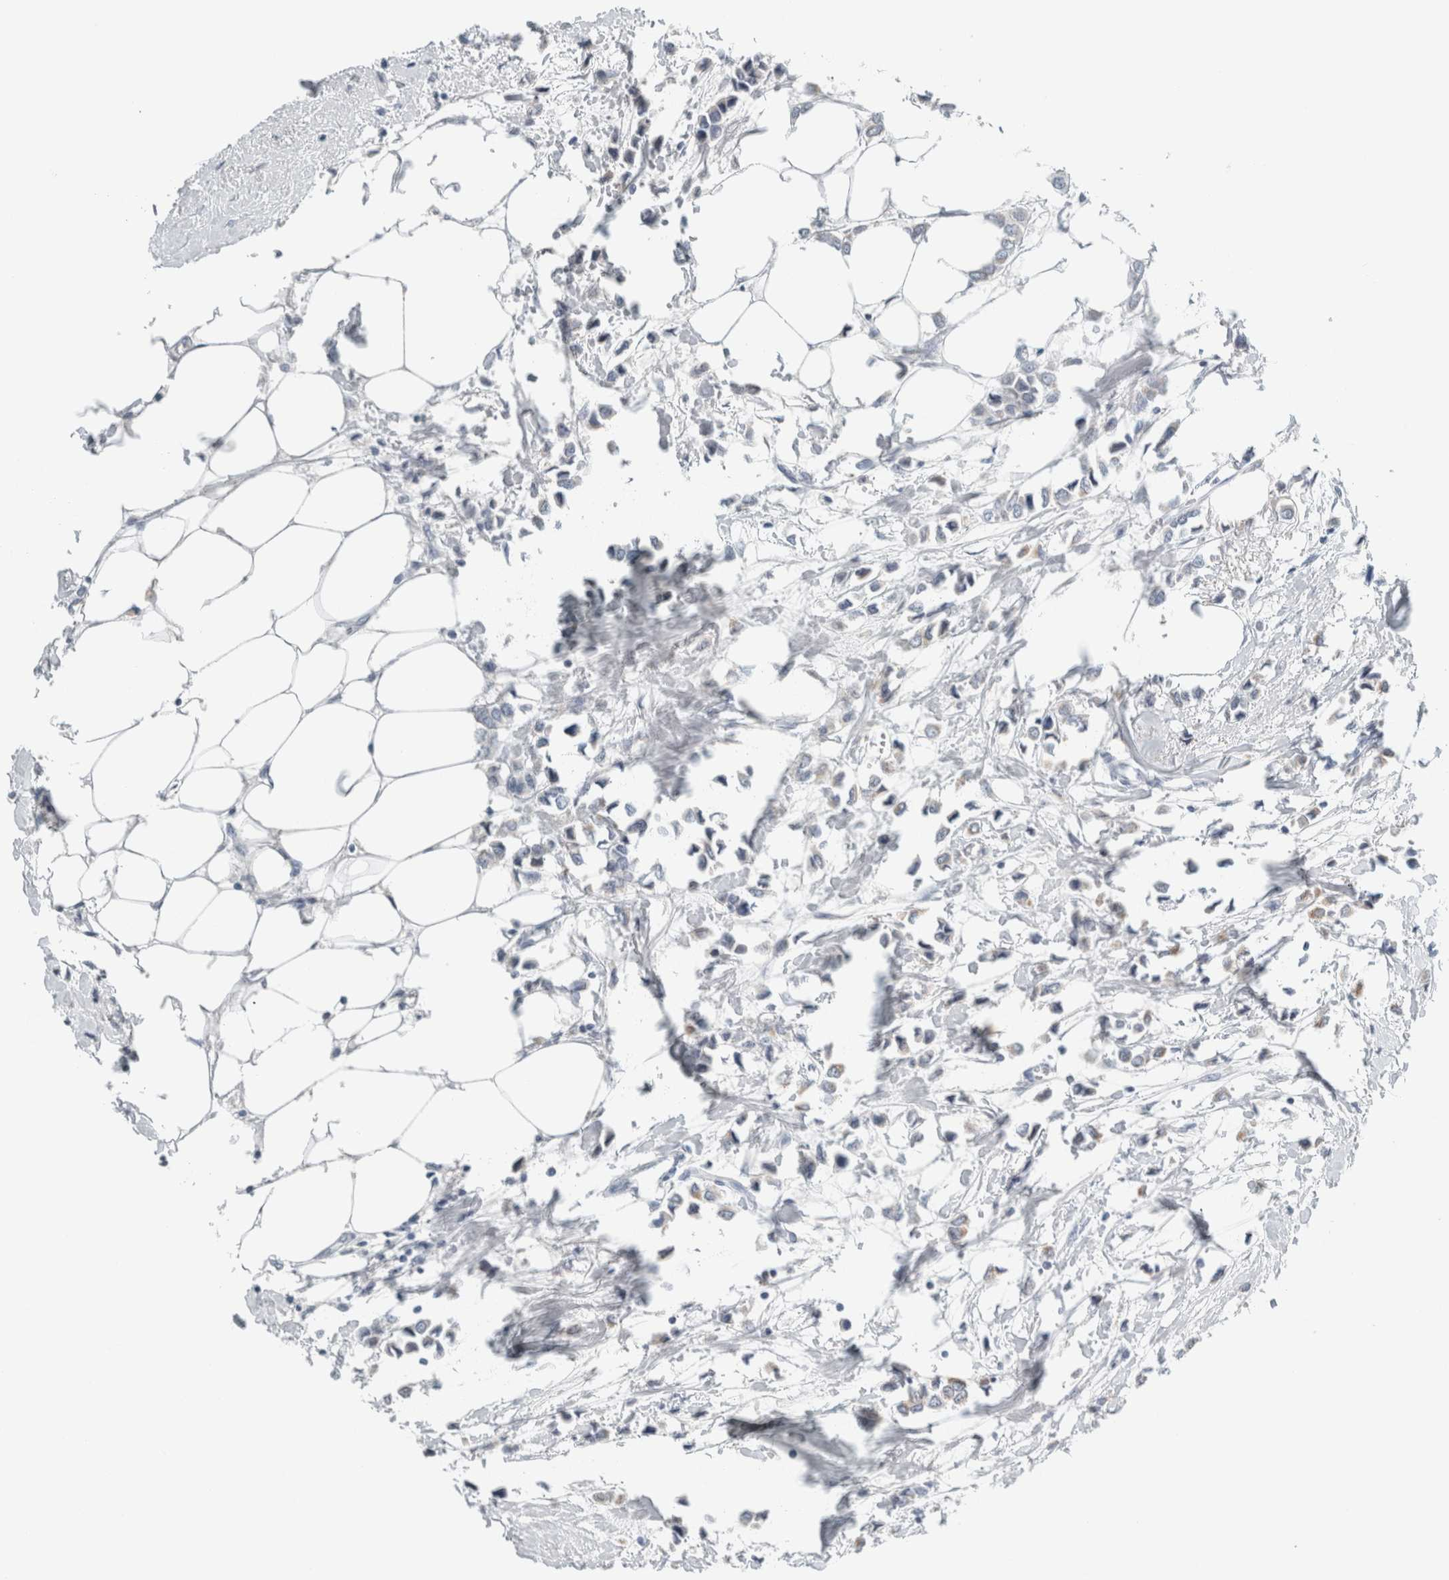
{"staining": {"intensity": "negative", "quantity": "none", "location": "none"}, "tissue": "breast cancer", "cell_type": "Tumor cells", "image_type": "cancer", "snomed": [{"axis": "morphology", "description": "Lobular carcinoma"}, {"axis": "topography", "description": "Breast"}], "caption": "The photomicrograph shows no significant expression in tumor cells of lobular carcinoma (breast).", "gene": "CRAT", "patient": {"sex": "female", "age": 51}}